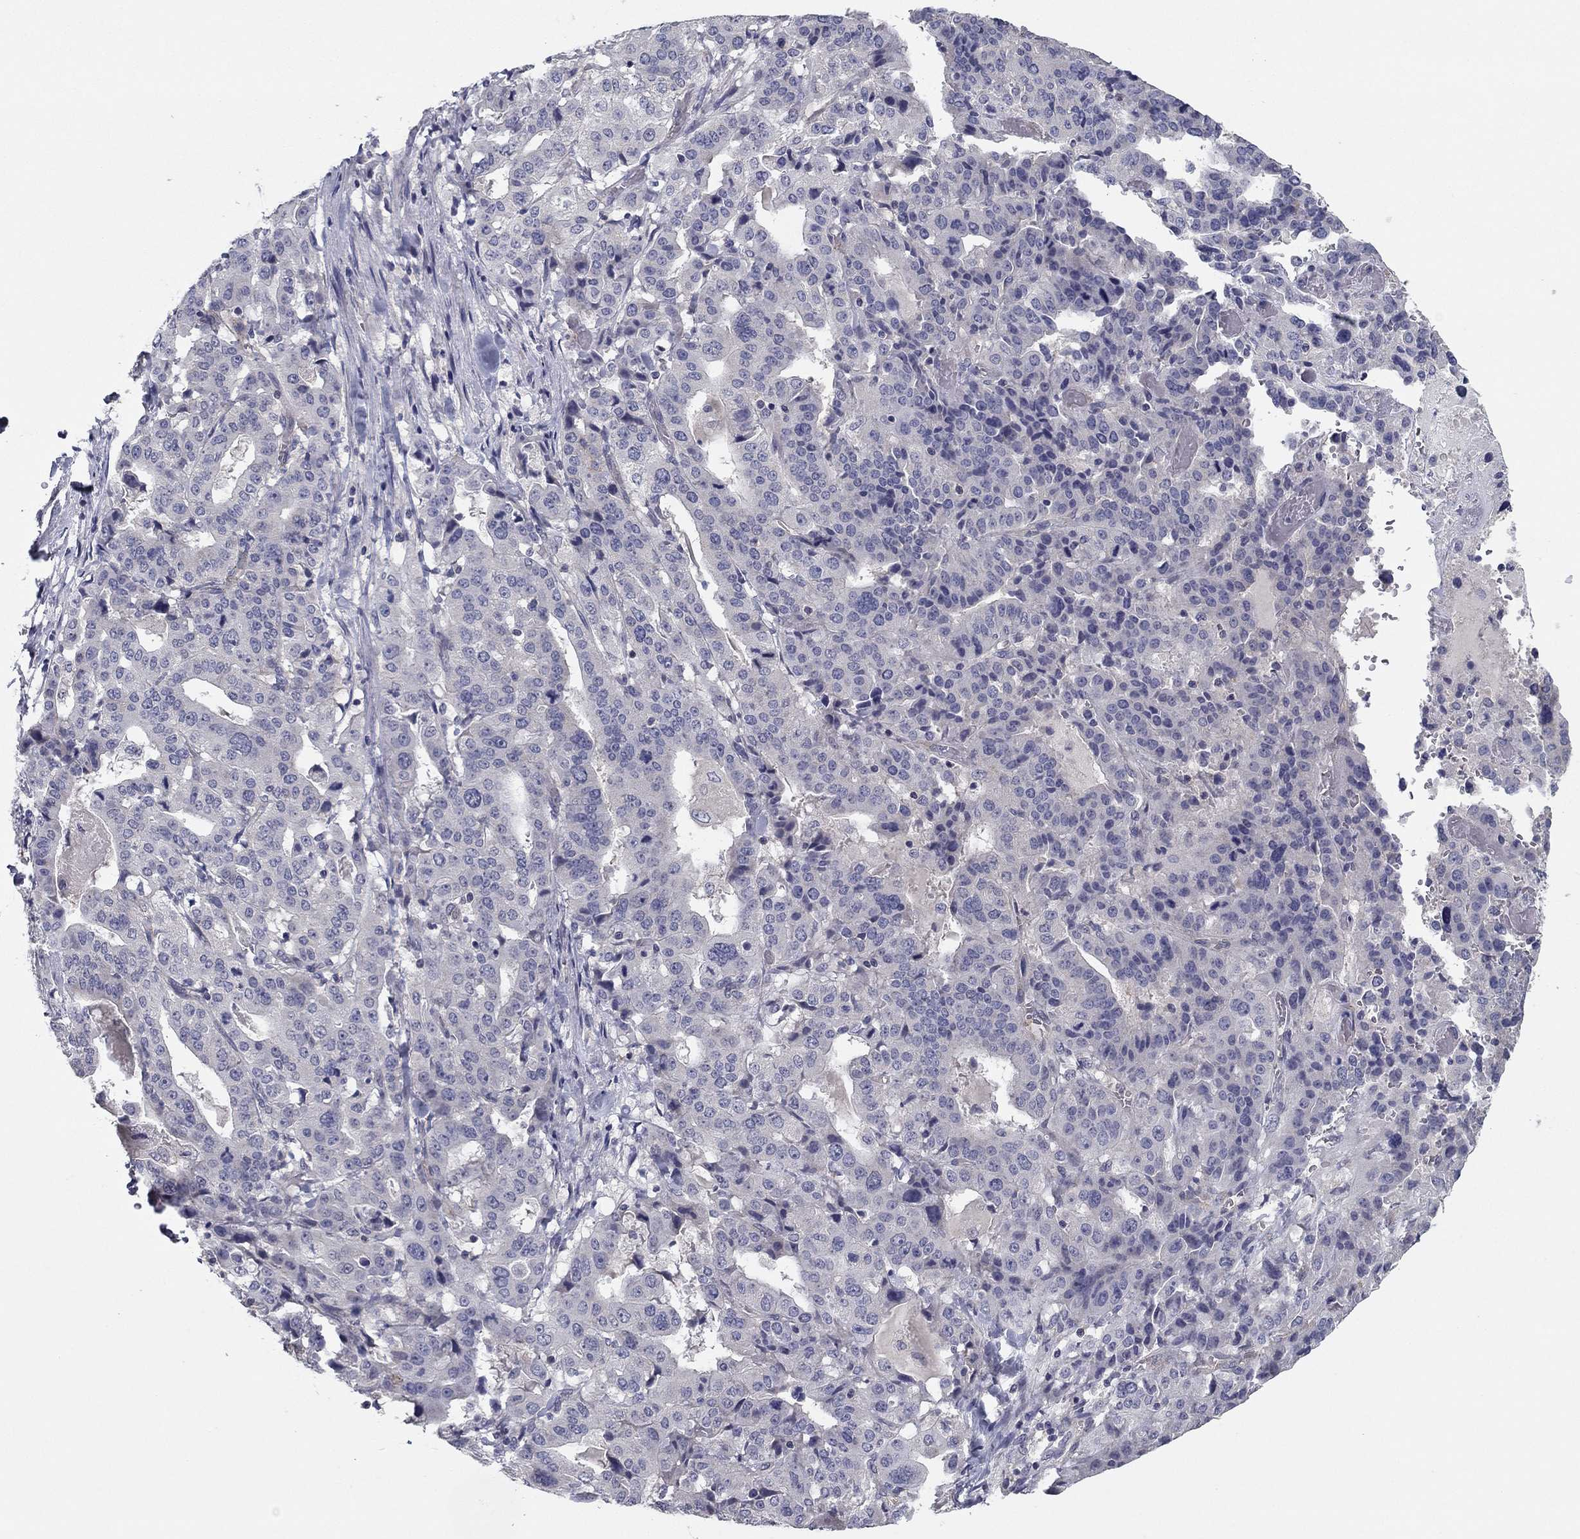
{"staining": {"intensity": "negative", "quantity": "none", "location": "none"}, "tissue": "stomach cancer", "cell_type": "Tumor cells", "image_type": "cancer", "snomed": [{"axis": "morphology", "description": "Adenocarcinoma, NOS"}, {"axis": "topography", "description": "Stomach"}], "caption": "This is an IHC image of human stomach cancer. There is no positivity in tumor cells.", "gene": "SEPTIN3", "patient": {"sex": "male", "age": 48}}